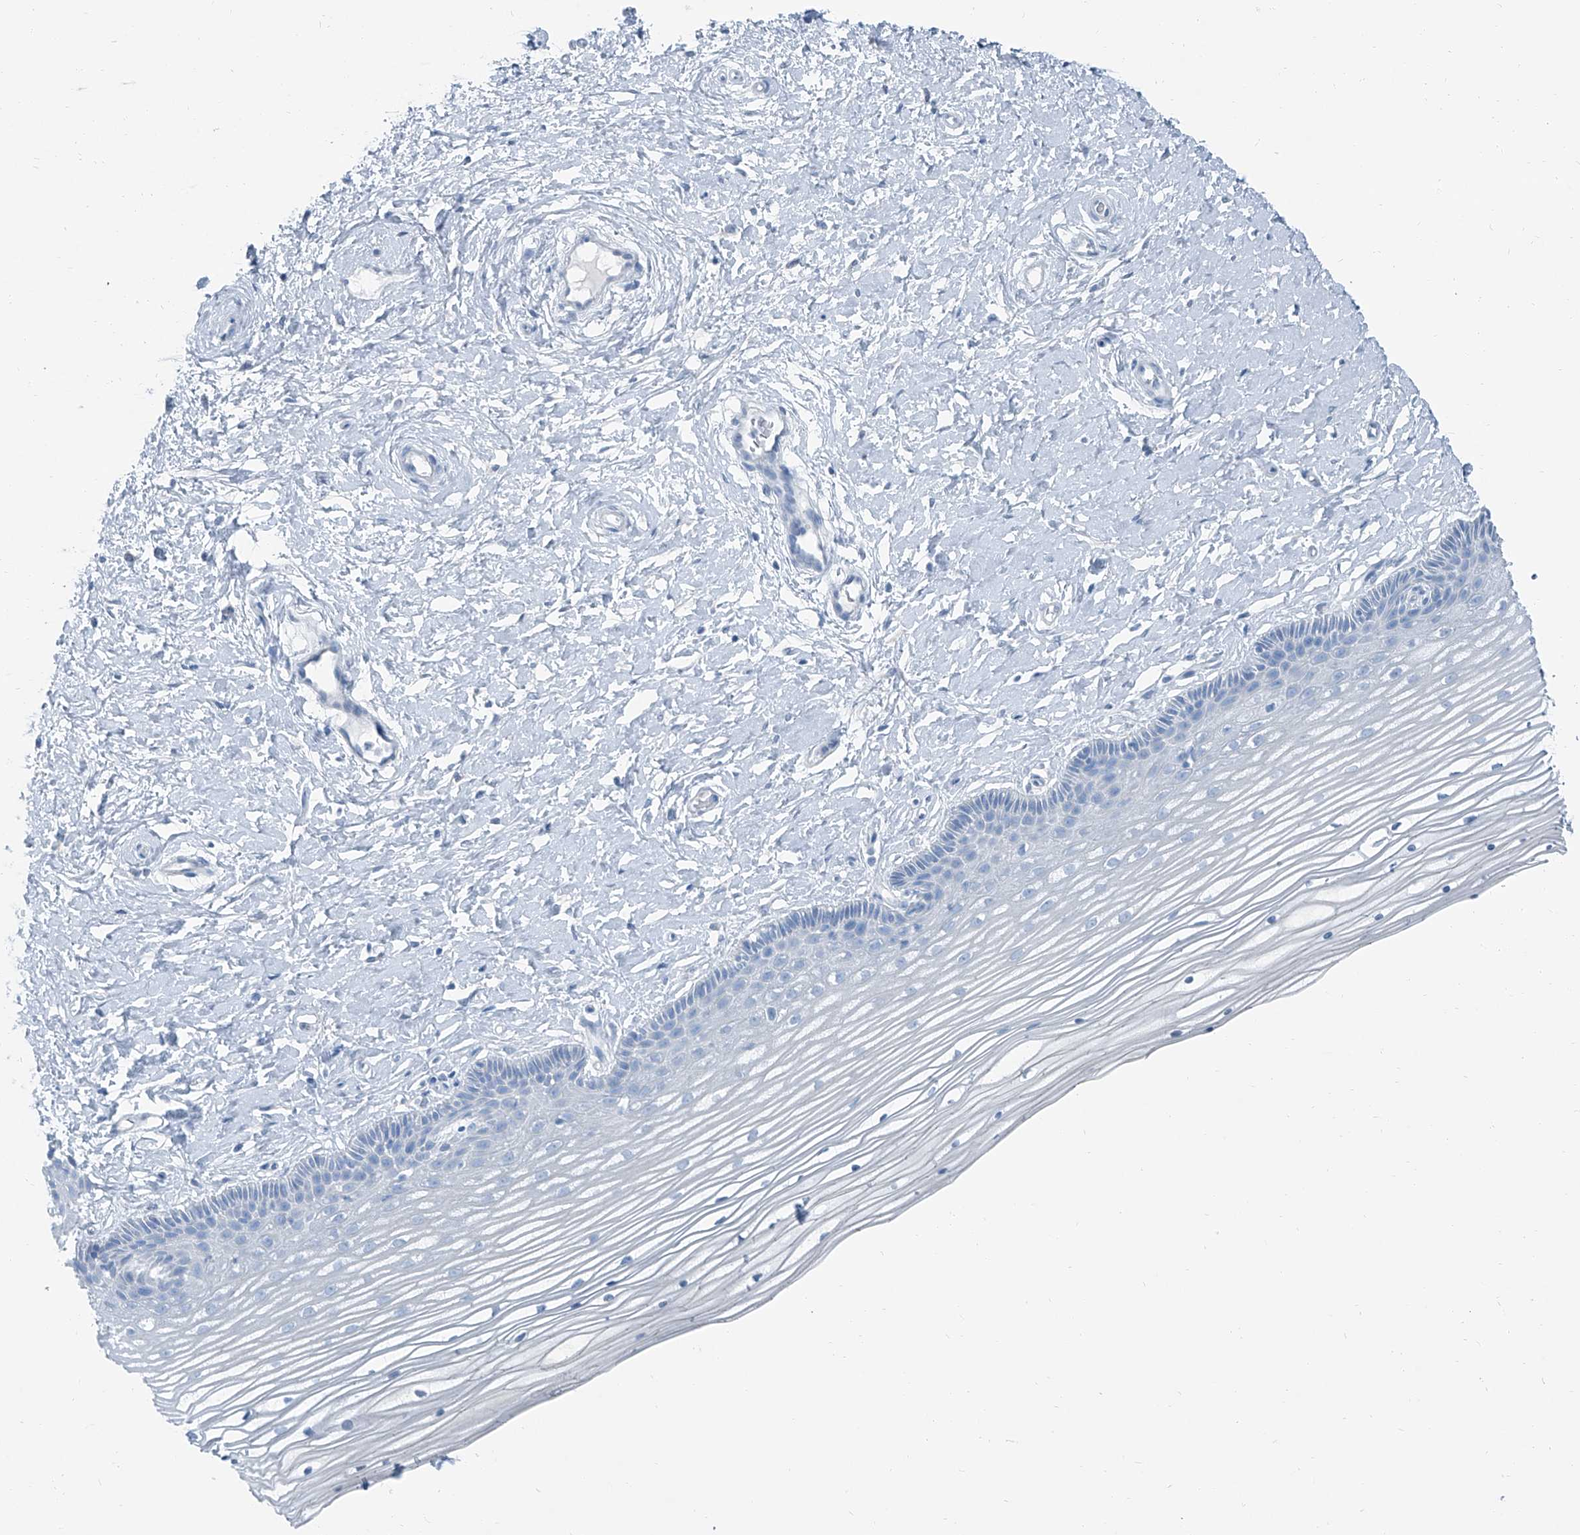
{"staining": {"intensity": "negative", "quantity": "none", "location": "none"}, "tissue": "vagina", "cell_type": "Squamous epithelial cells", "image_type": "normal", "snomed": [{"axis": "morphology", "description": "Normal tissue, NOS"}, {"axis": "topography", "description": "Vagina"}, {"axis": "topography", "description": "Cervix"}], "caption": "This is an IHC image of benign human vagina. There is no positivity in squamous epithelial cells.", "gene": "RGN", "patient": {"sex": "female", "age": 40}}